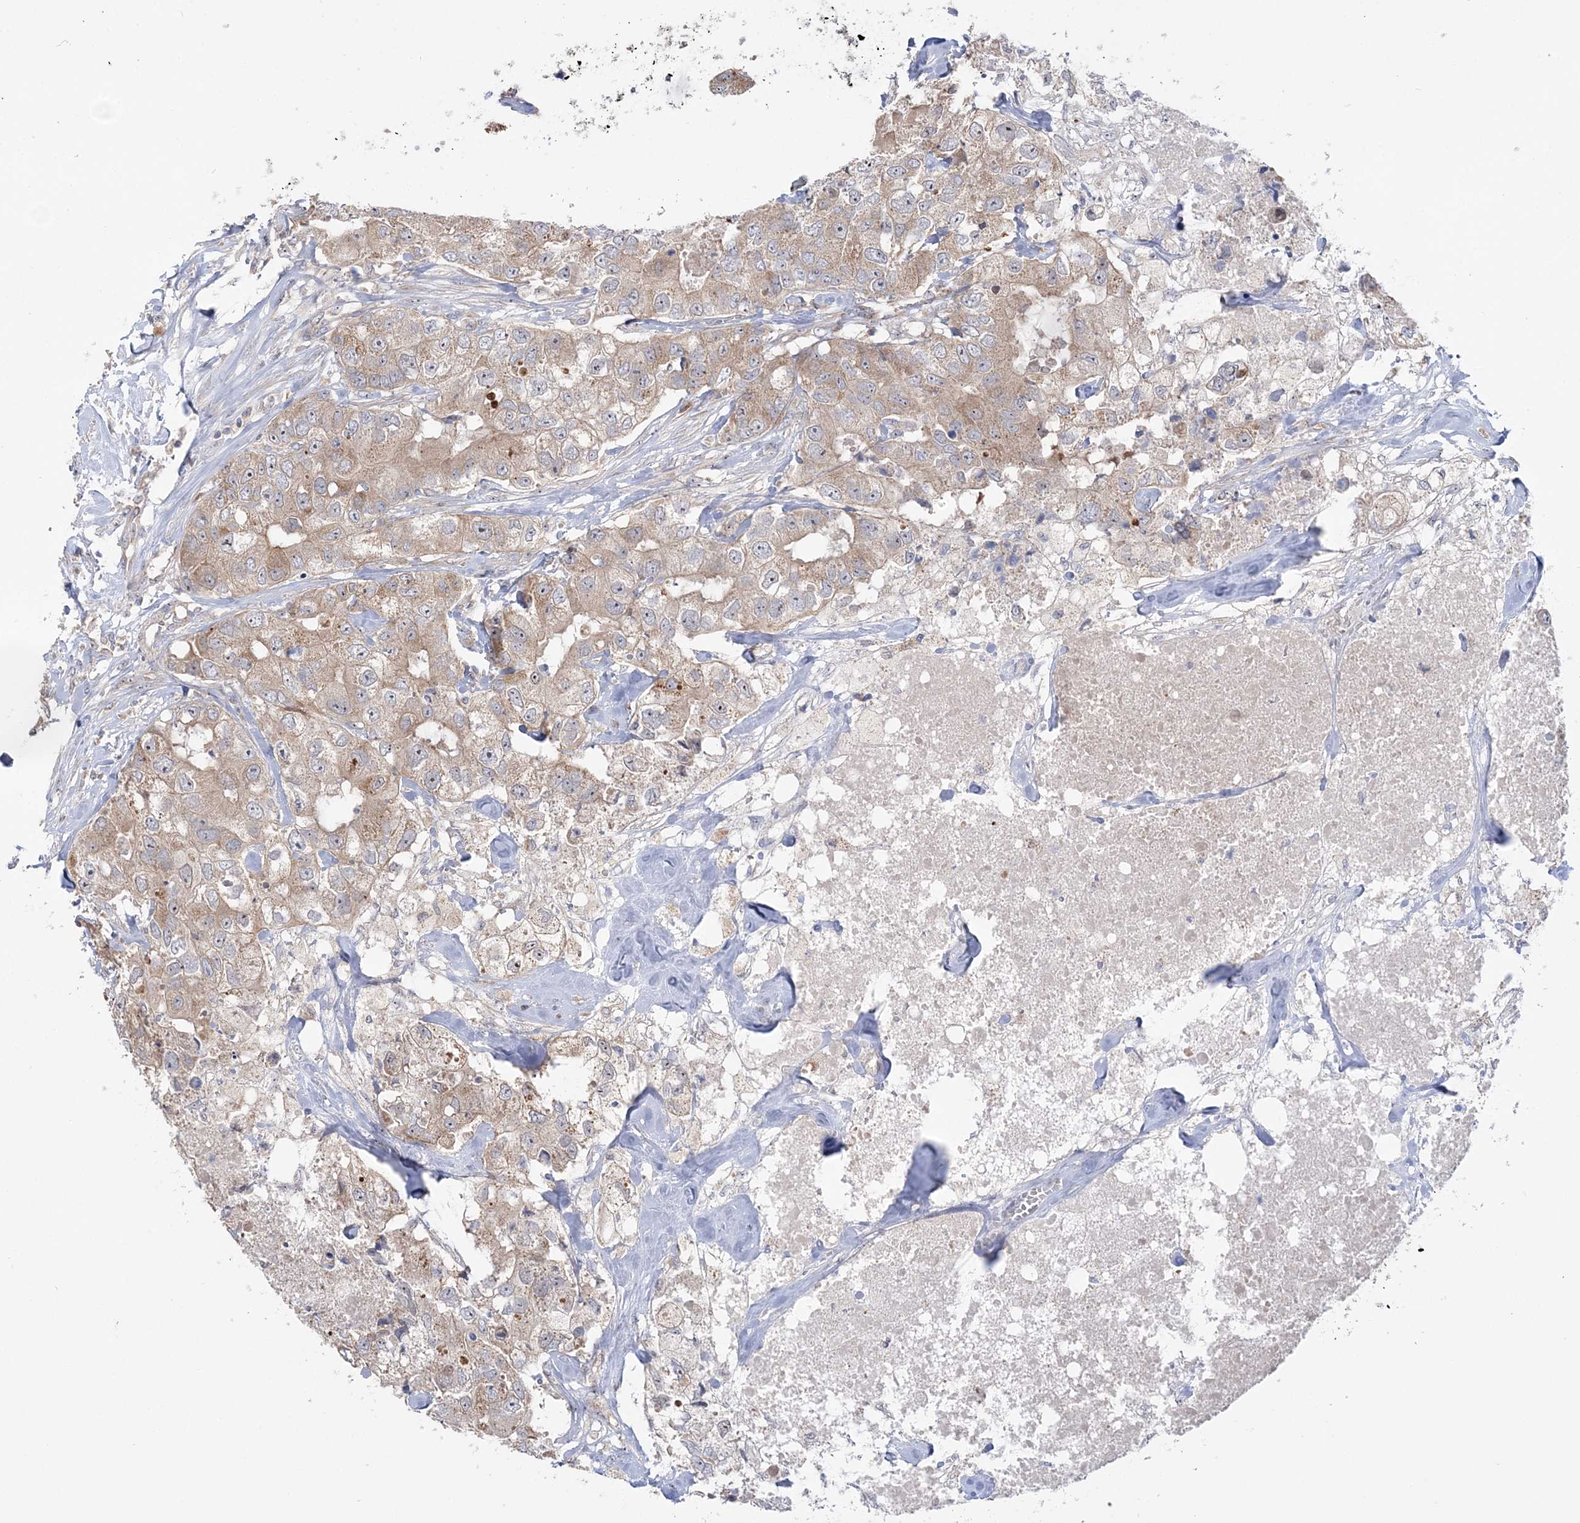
{"staining": {"intensity": "weak", "quantity": ">75%", "location": "cytoplasmic/membranous"}, "tissue": "breast cancer", "cell_type": "Tumor cells", "image_type": "cancer", "snomed": [{"axis": "morphology", "description": "Duct carcinoma"}, {"axis": "topography", "description": "Breast"}], "caption": "The immunohistochemical stain labels weak cytoplasmic/membranous positivity in tumor cells of intraductal carcinoma (breast) tissue.", "gene": "MMADHC", "patient": {"sex": "female", "age": 62}}